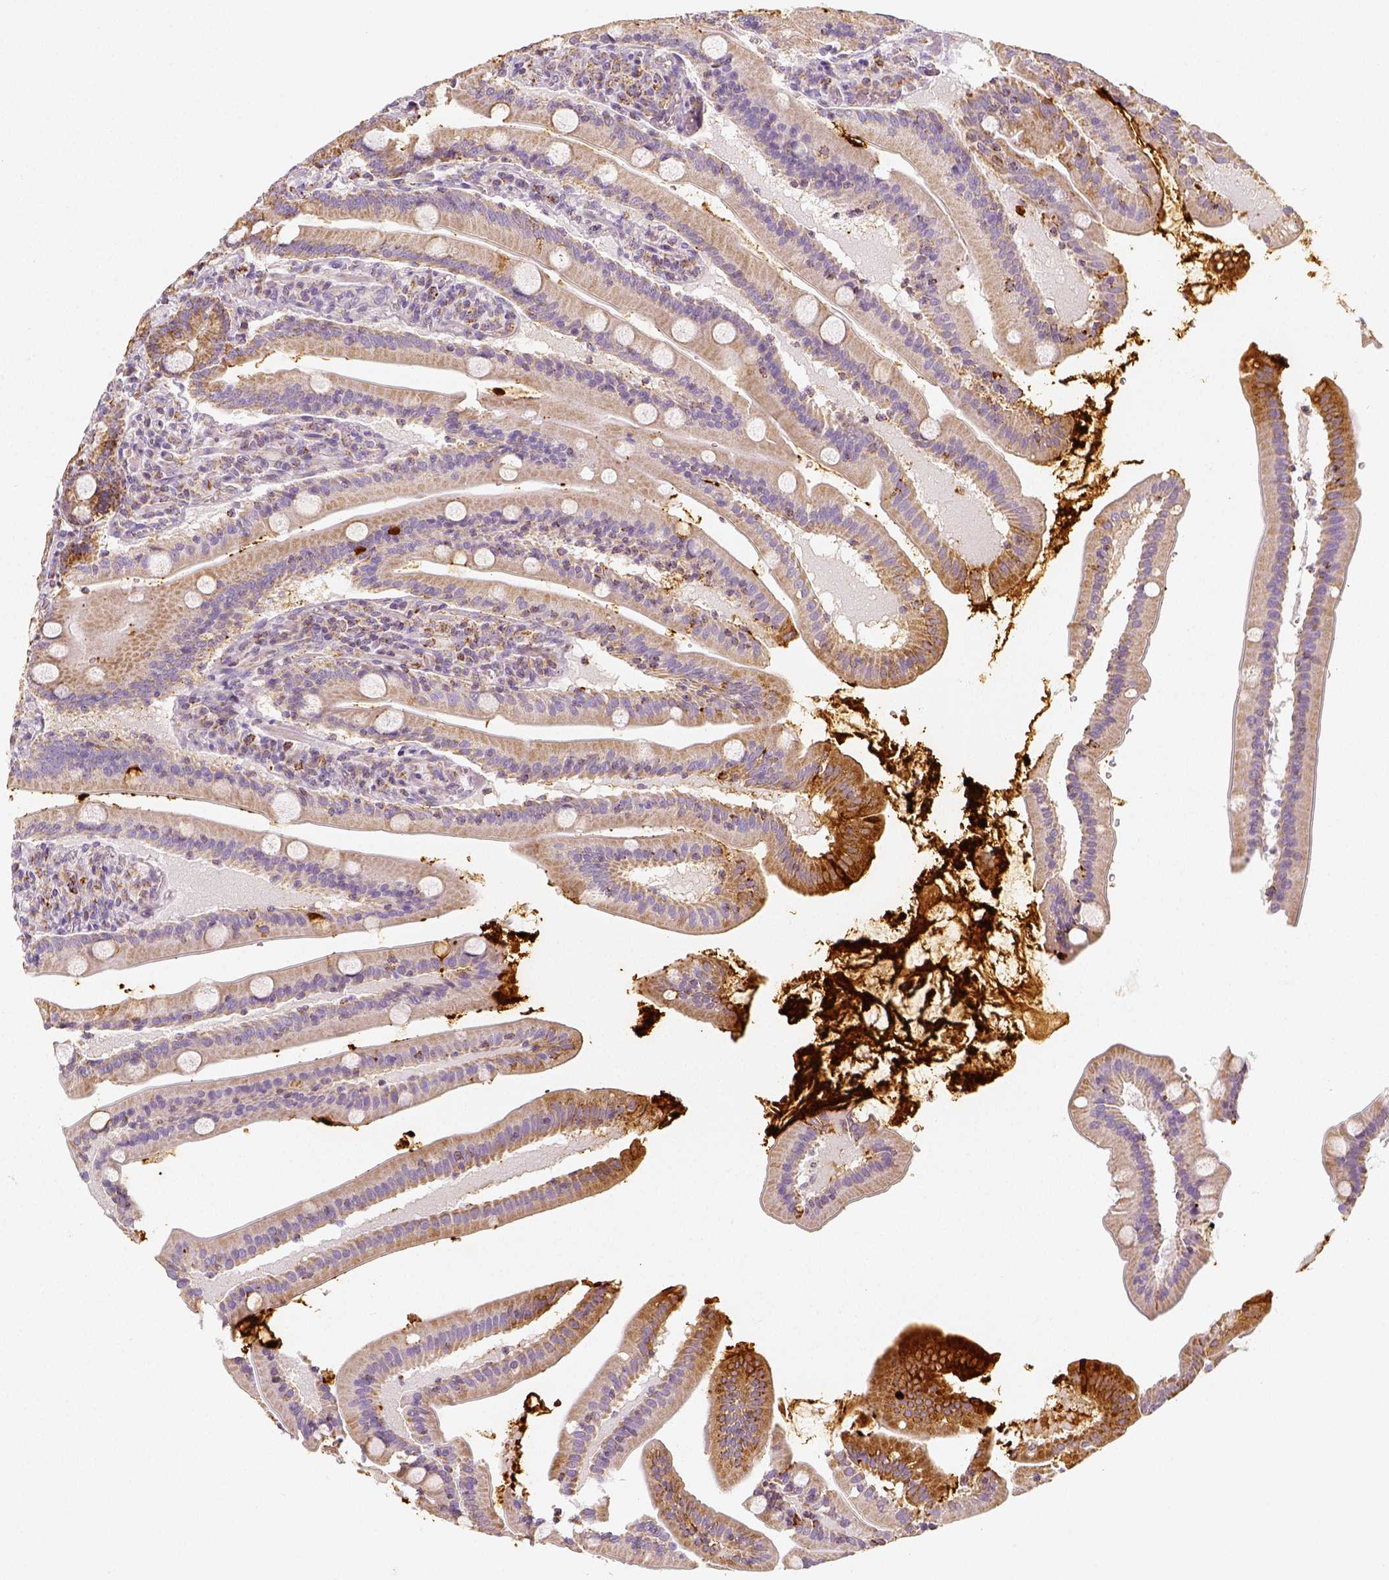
{"staining": {"intensity": "moderate", "quantity": "<25%", "location": "cytoplasmic/membranous"}, "tissue": "small intestine", "cell_type": "Glandular cells", "image_type": "normal", "snomed": [{"axis": "morphology", "description": "Normal tissue, NOS"}, {"axis": "topography", "description": "Small intestine"}], "caption": "High-magnification brightfield microscopy of benign small intestine stained with DAB (3,3'-diaminobenzidine) (brown) and counterstained with hematoxylin (blue). glandular cells exhibit moderate cytoplasmic/membranous expression is present in about<25% of cells. (DAB (3,3'-diaminobenzidine) IHC with brightfield microscopy, high magnification).", "gene": "PGAM5", "patient": {"sex": "male", "age": 37}}